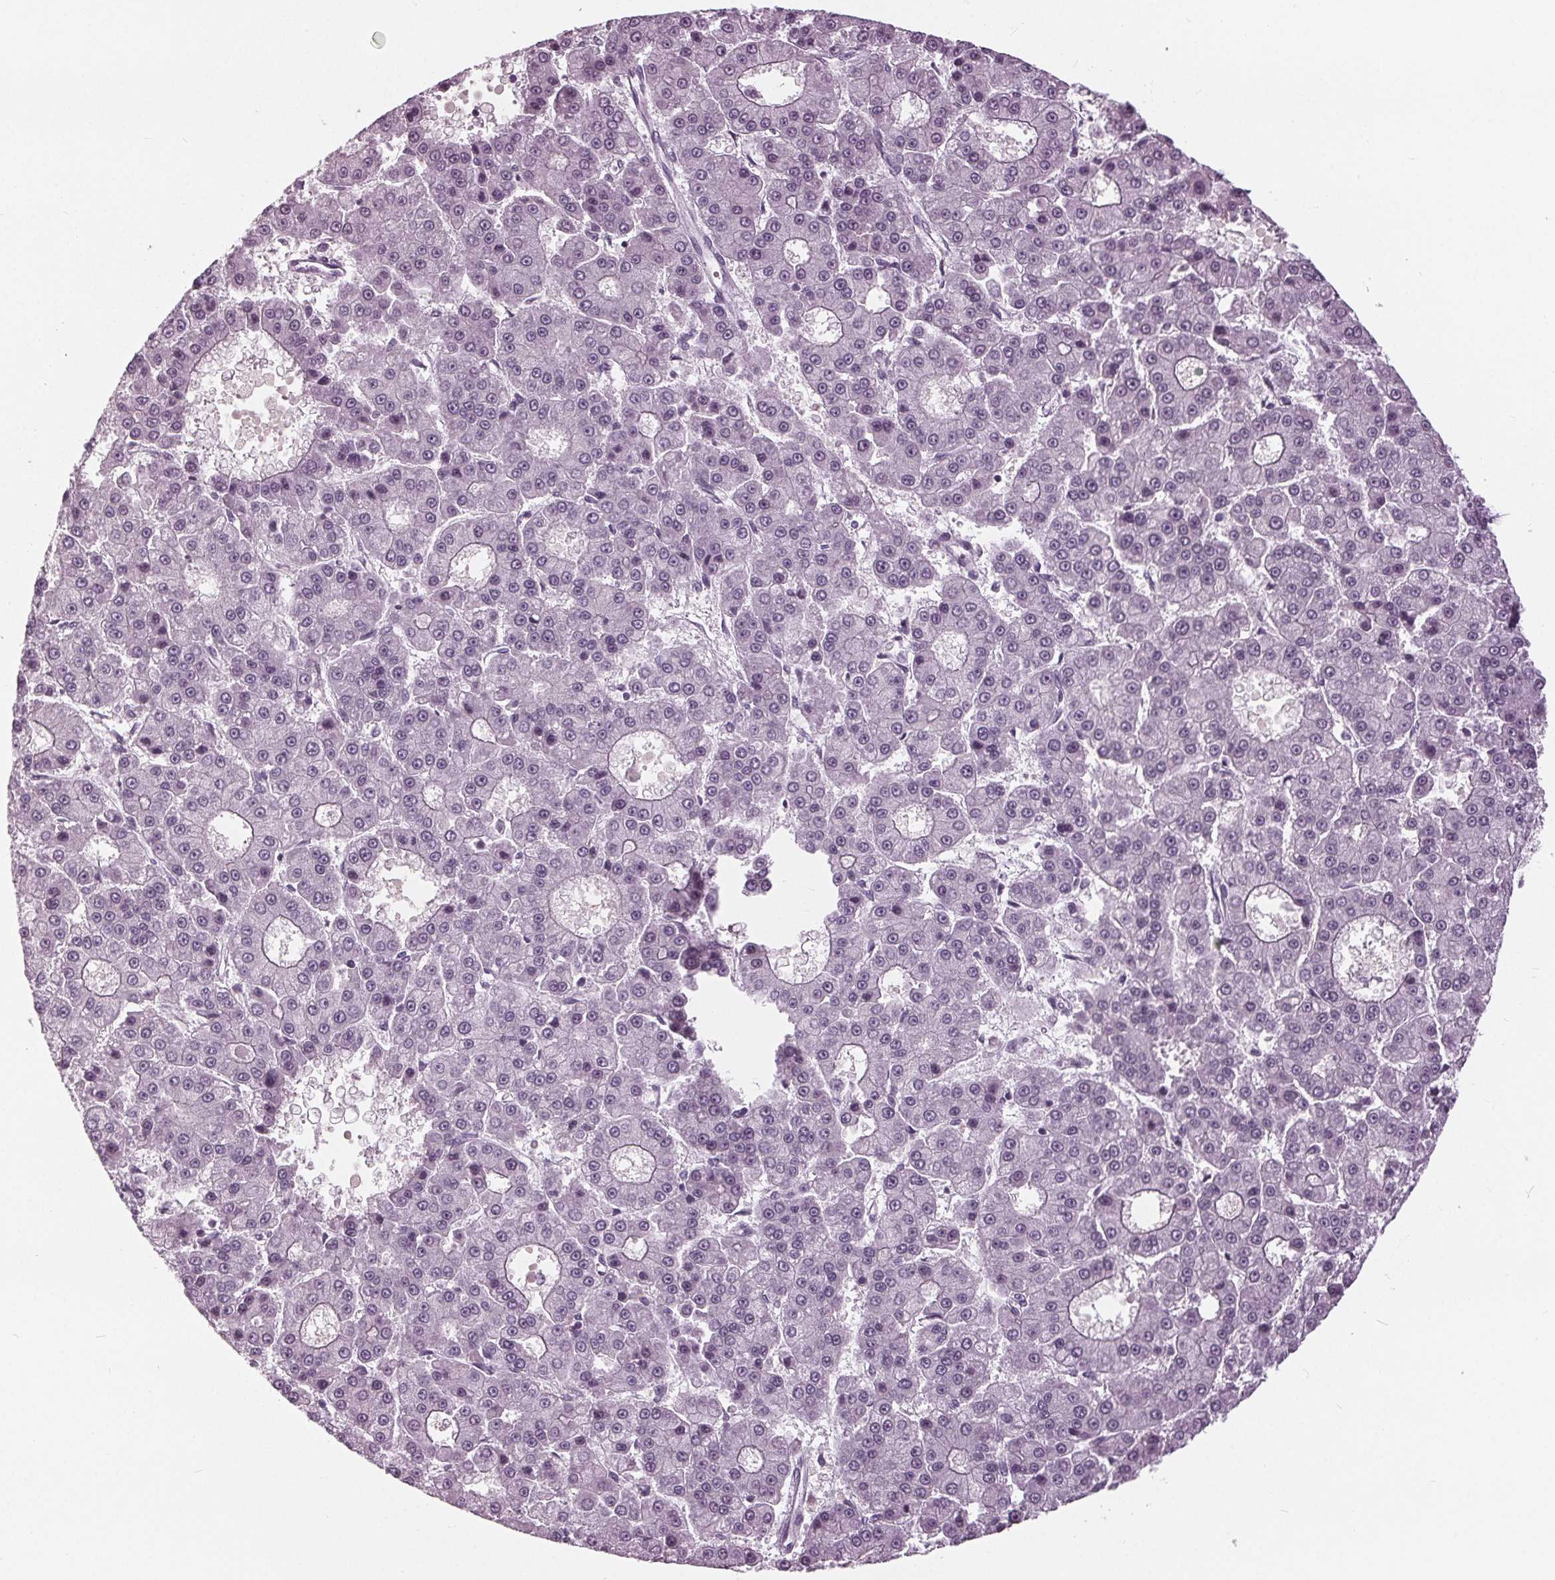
{"staining": {"intensity": "negative", "quantity": "none", "location": "none"}, "tissue": "liver cancer", "cell_type": "Tumor cells", "image_type": "cancer", "snomed": [{"axis": "morphology", "description": "Carcinoma, Hepatocellular, NOS"}, {"axis": "topography", "description": "Liver"}], "caption": "IHC micrograph of neoplastic tissue: liver cancer stained with DAB (3,3'-diaminobenzidine) shows no significant protein expression in tumor cells. The staining is performed using DAB brown chromogen with nuclei counter-stained in using hematoxylin.", "gene": "SLC9A4", "patient": {"sex": "male", "age": 70}}